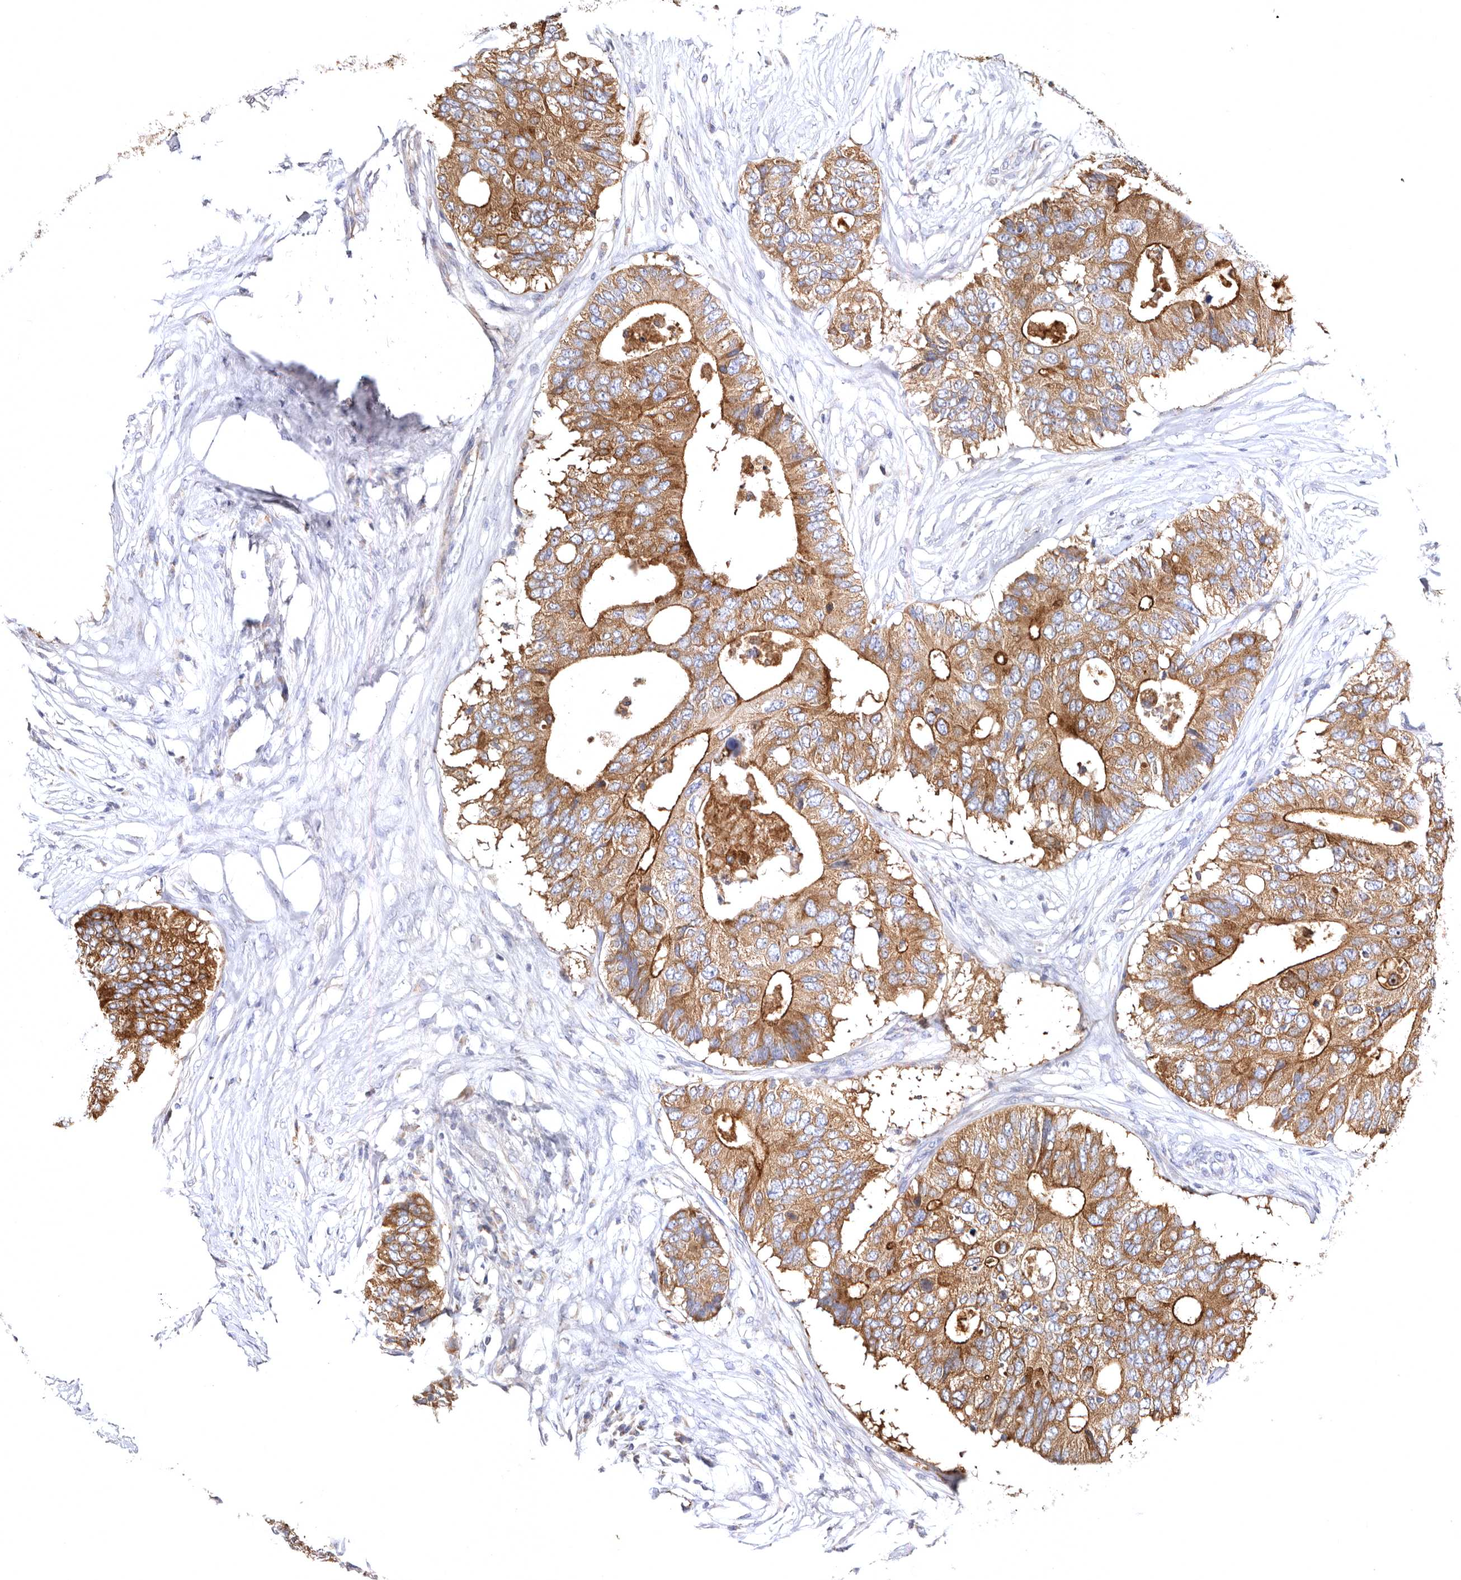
{"staining": {"intensity": "moderate", "quantity": ">75%", "location": "cytoplasmic/membranous"}, "tissue": "colorectal cancer", "cell_type": "Tumor cells", "image_type": "cancer", "snomed": [{"axis": "morphology", "description": "Adenocarcinoma, NOS"}, {"axis": "topography", "description": "Colon"}], "caption": "Immunohistochemical staining of colorectal adenocarcinoma displays medium levels of moderate cytoplasmic/membranous staining in approximately >75% of tumor cells. Immunohistochemistry (ihc) stains the protein in brown and the nuclei are stained blue.", "gene": "BAIAP2L1", "patient": {"sex": "male", "age": 71}}